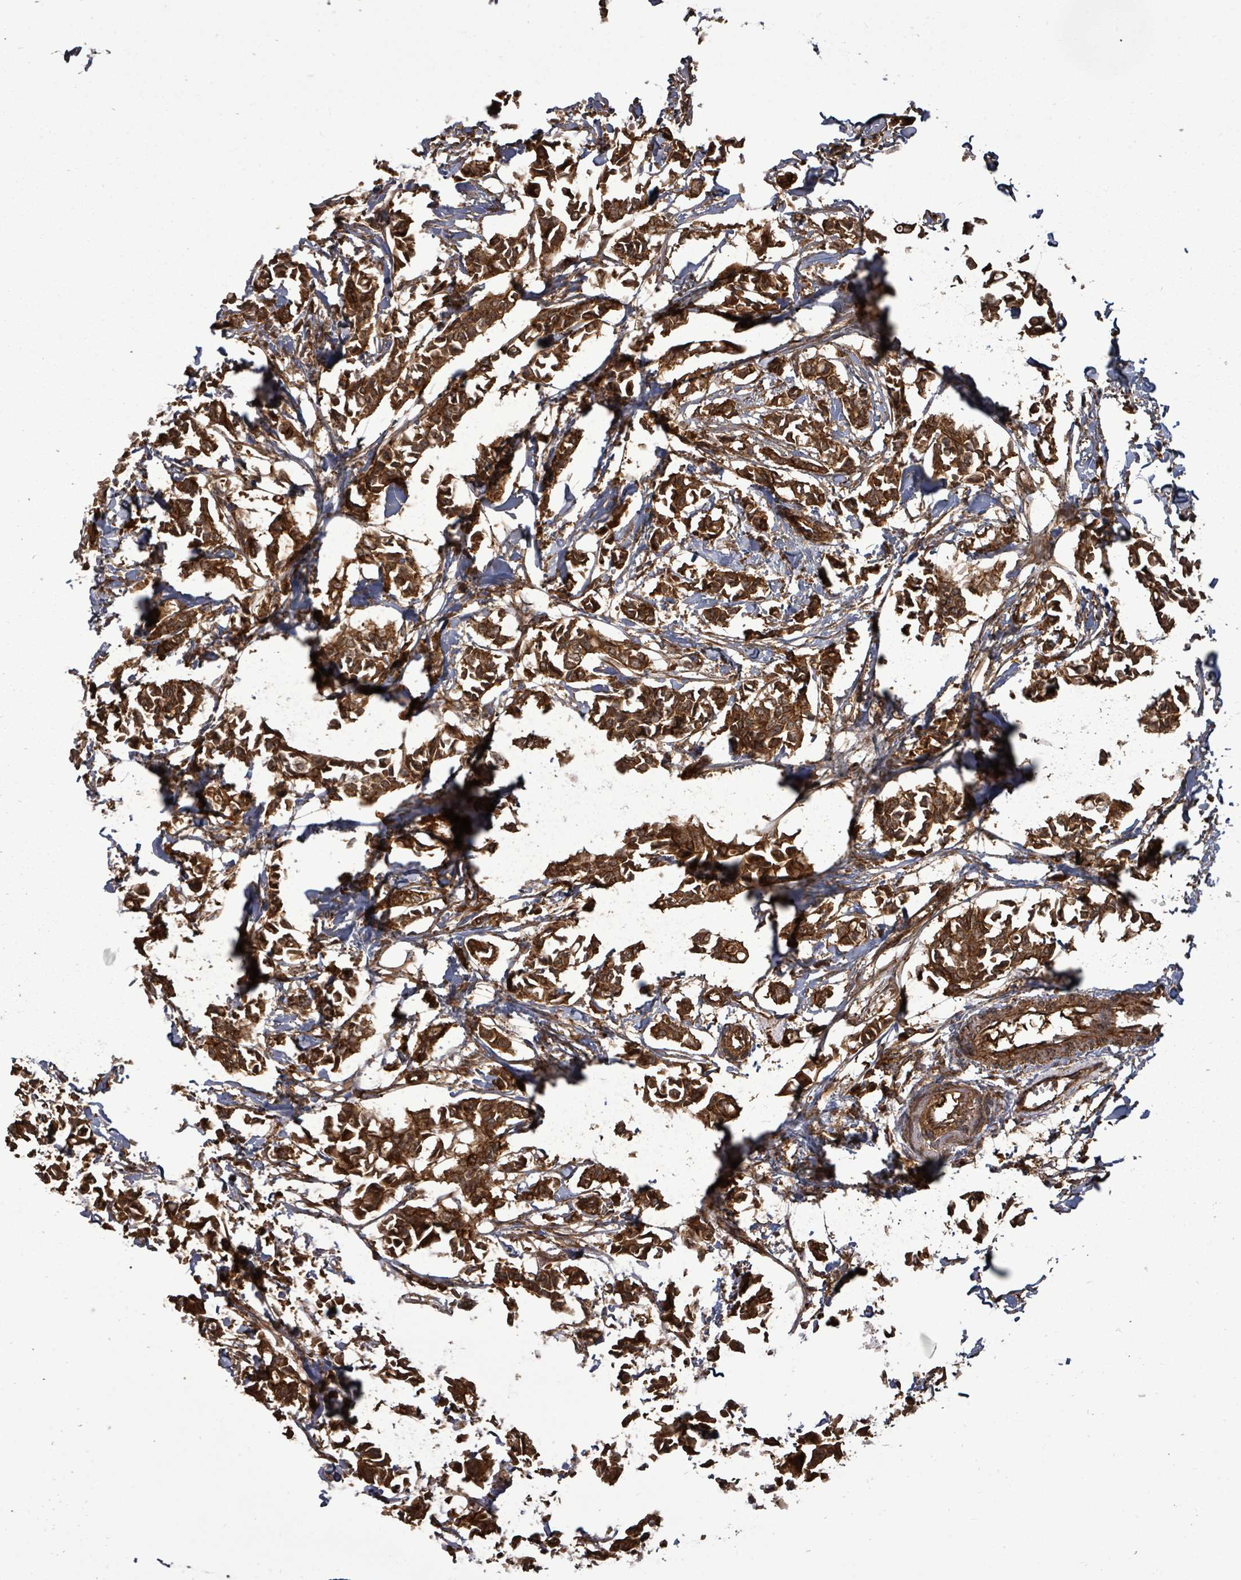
{"staining": {"intensity": "strong", "quantity": ">75%", "location": "cytoplasmic/membranous"}, "tissue": "breast cancer", "cell_type": "Tumor cells", "image_type": "cancer", "snomed": [{"axis": "morphology", "description": "Duct carcinoma"}, {"axis": "topography", "description": "Breast"}], "caption": "Tumor cells show strong cytoplasmic/membranous expression in approximately >75% of cells in breast cancer. Using DAB (brown) and hematoxylin (blue) stains, captured at high magnification using brightfield microscopy.", "gene": "EIF3C", "patient": {"sex": "female", "age": 41}}